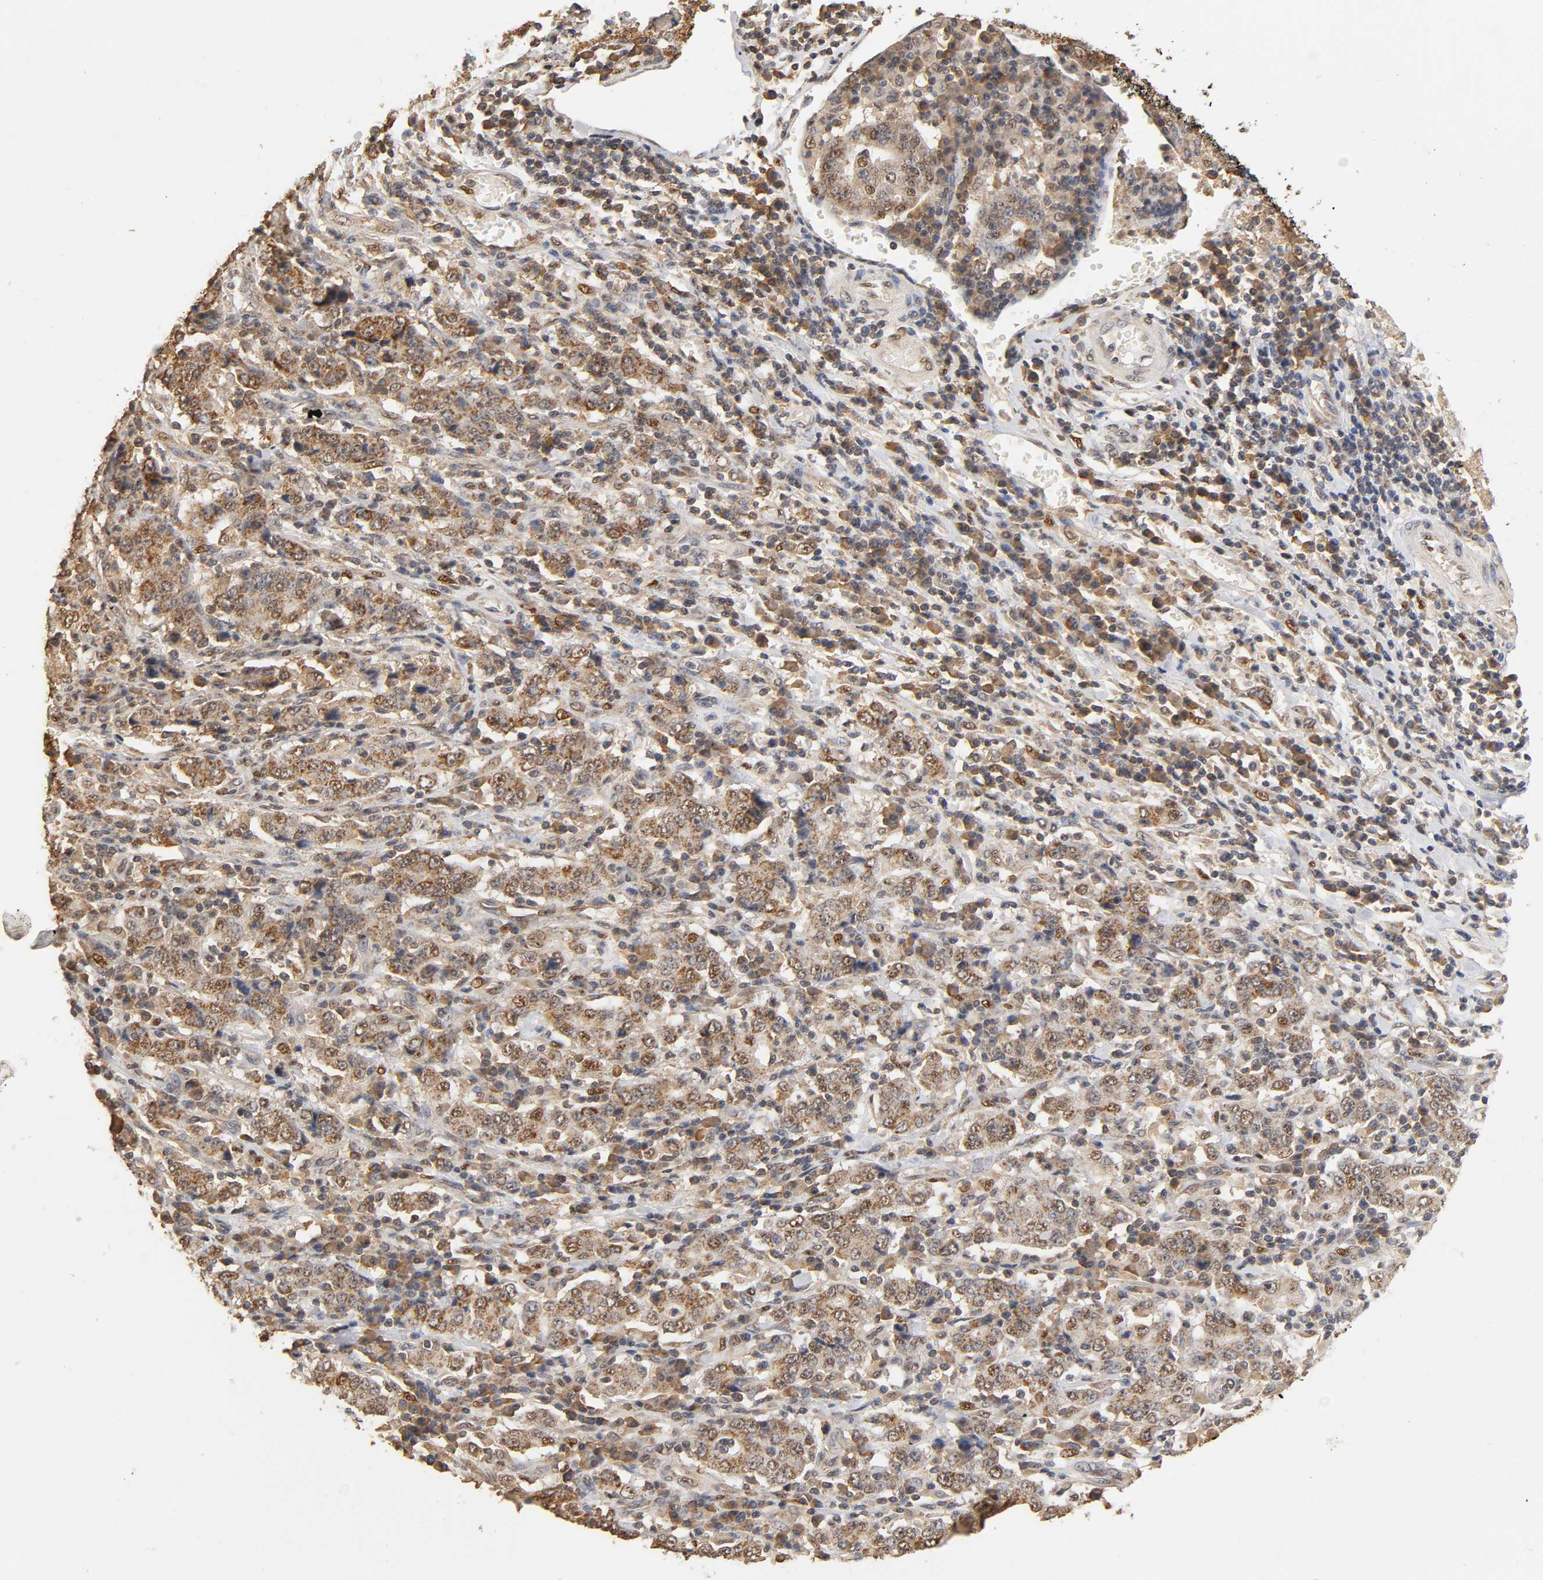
{"staining": {"intensity": "strong", "quantity": ">75%", "location": "cytoplasmic/membranous"}, "tissue": "stomach cancer", "cell_type": "Tumor cells", "image_type": "cancer", "snomed": [{"axis": "morphology", "description": "Normal tissue, NOS"}, {"axis": "morphology", "description": "Adenocarcinoma, NOS"}, {"axis": "topography", "description": "Stomach, upper"}, {"axis": "topography", "description": "Stomach"}], "caption": "Protein positivity by IHC demonstrates strong cytoplasmic/membranous expression in about >75% of tumor cells in stomach adenocarcinoma.", "gene": "PKN1", "patient": {"sex": "male", "age": 59}}